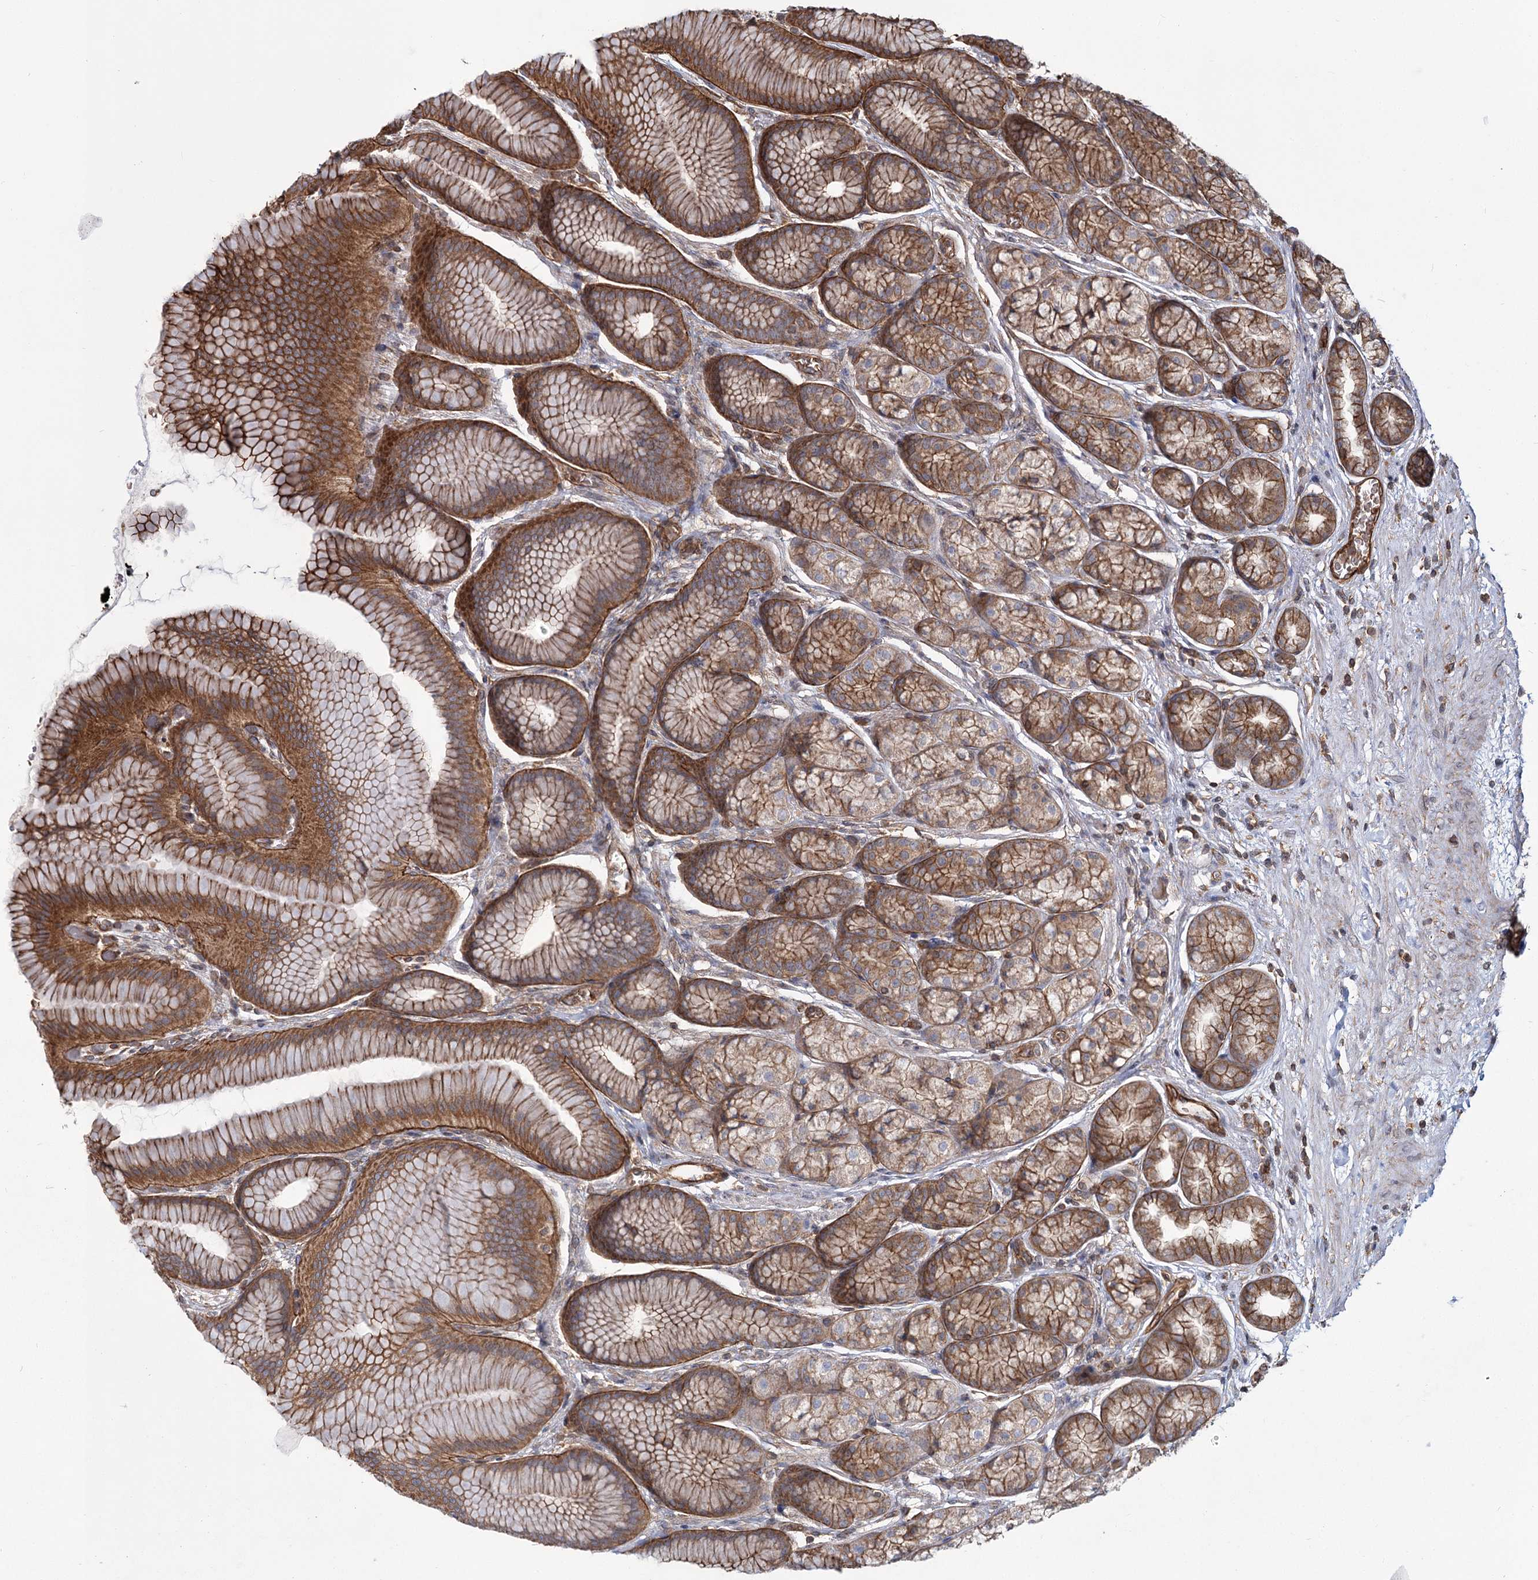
{"staining": {"intensity": "strong", "quantity": ">75%", "location": "cytoplasmic/membranous"}, "tissue": "stomach", "cell_type": "Glandular cells", "image_type": "normal", "snomed": [{"axis": "morphology", "description": "Normal tissue, NOS"}, {"axis": "morphology", "description": "Adenocarcinoma, NOS"}, {"axis": "morphology", "description": "Adenocarcinoma, High grade"}, {"axis": "topography", "description": "Stomach, upper"}, {"axis": "topography", "description": "Stomach"}], "caption": "Glandular cells exhibit high levels of strong cytoplasmic/membranous positivity in about >75% of cells in benign stomach. (brown staining indicates protein expression, while blue staining denotes nuclei).", "gene": "IQSEC1", "patient": {"sex": "female", "age": 65}}